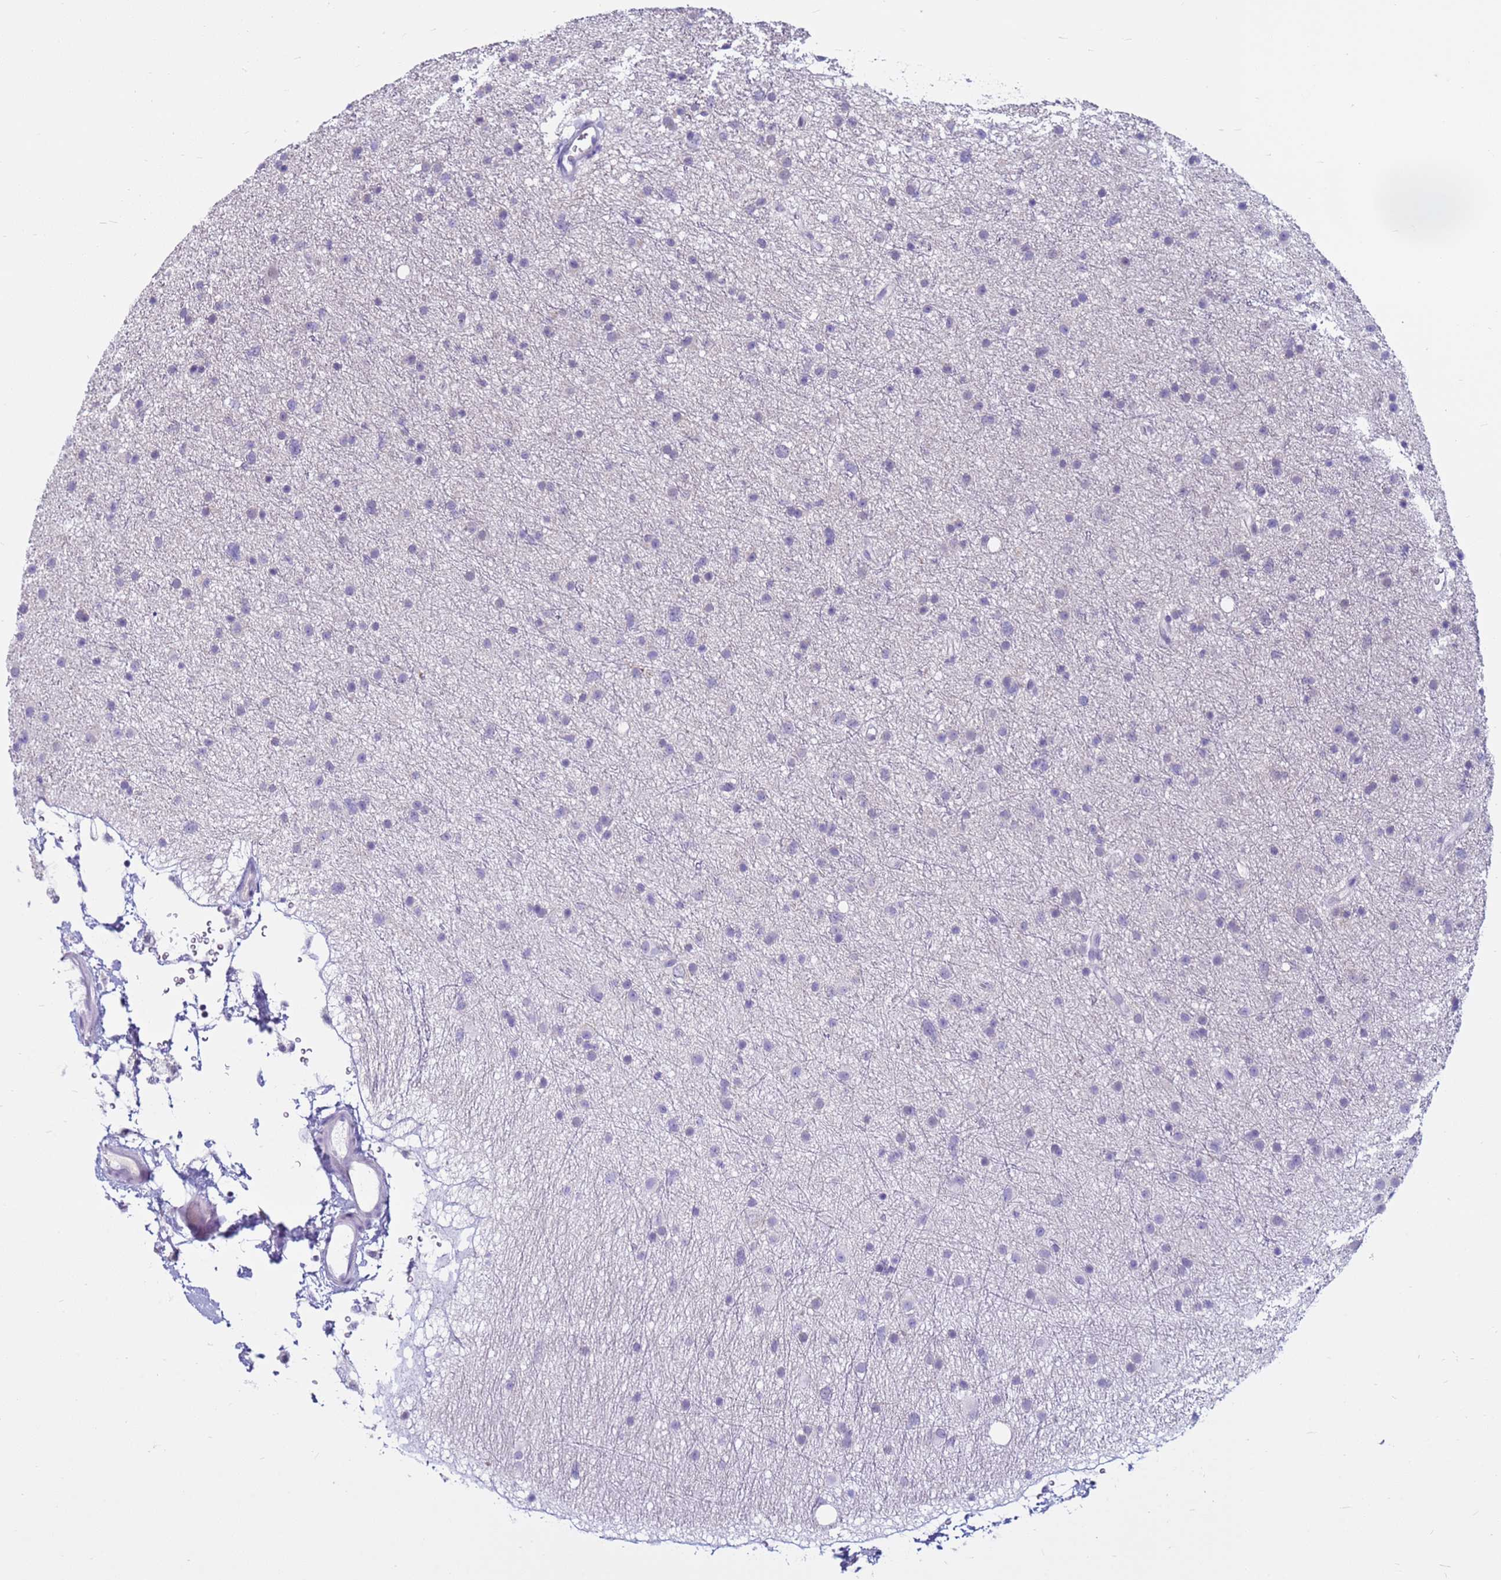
{"staining": {"intensity": "negative", "quantity": "none", "location": "none"}, "tissue": "glioma", "cell_type": "Tumor cells", "image_type": "cancer", "snomed": [{"axis": "morphology", "description": "Glioma, malignant, Low grade"}, {"axis": "topography", "description": "Cerebral cortex"}], "caption": "Malignant glioma (low-grade) was stained to show a protein in brown. There is no significant staining in tumor cells.", "gene": "CDK2AP2", "patient": {"sex": "female", "age": 39}}